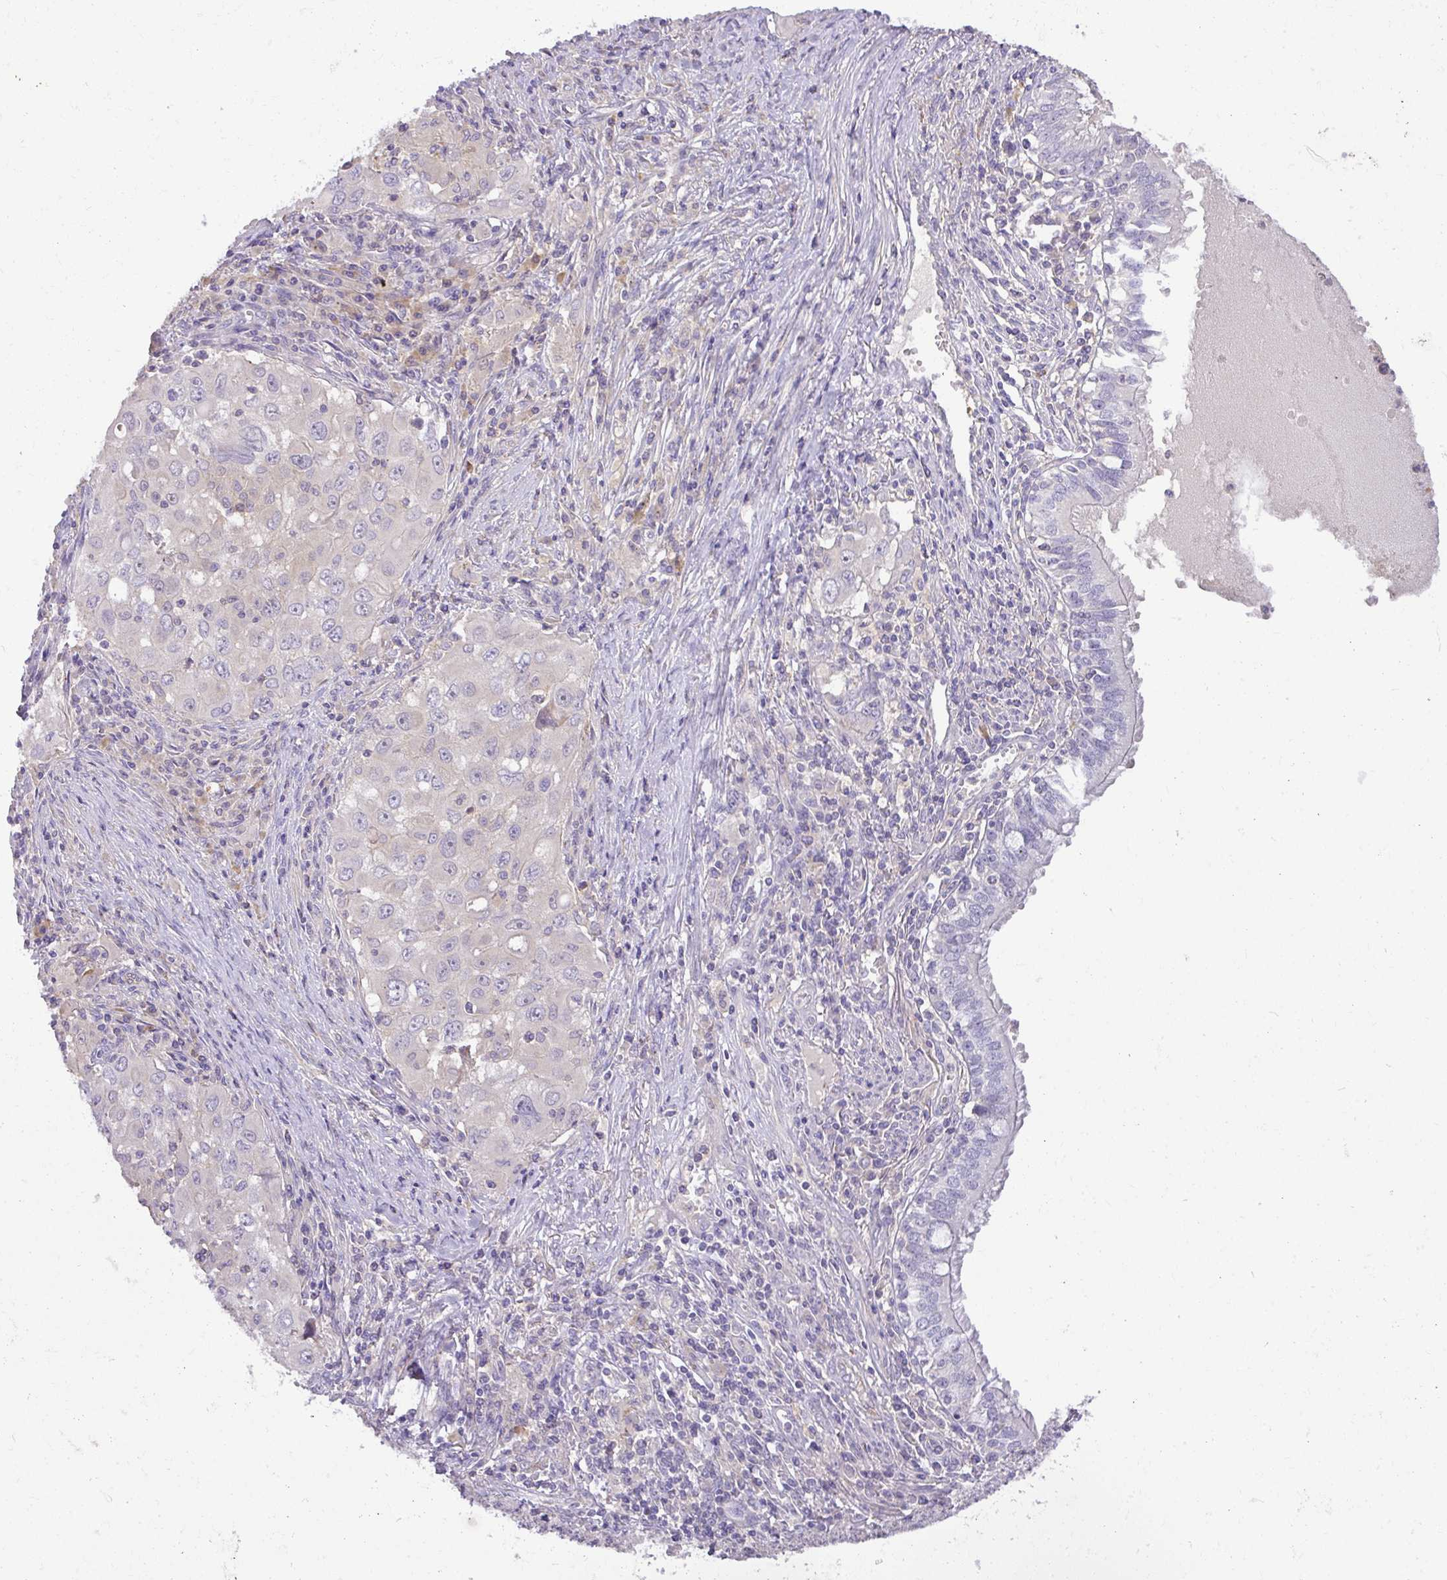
{"staining": {"intensity": "negative", "quantity": "none", "location": "none"}, "tissue": "lung cancer", "cell_type": "Tumor cells", "image_type": "cancer", "snomed": [{"axis": "morphology", "description": "Adenocarcinoma, NOS"}, {"axis": "morphology", "description": "Adenocarcinoma, metastatic, NOS"}, {"axis": "topography", "description": "Lymph node"}, {"axis": "topography", "description": "Lung"}], "caption": "This is an immunohistochemistry (IHC) histopathology image of lung cancer. There is no staining in tumor cells.", "gene": "HOXC13", "patient": {"sex": "female", "age": 42}}